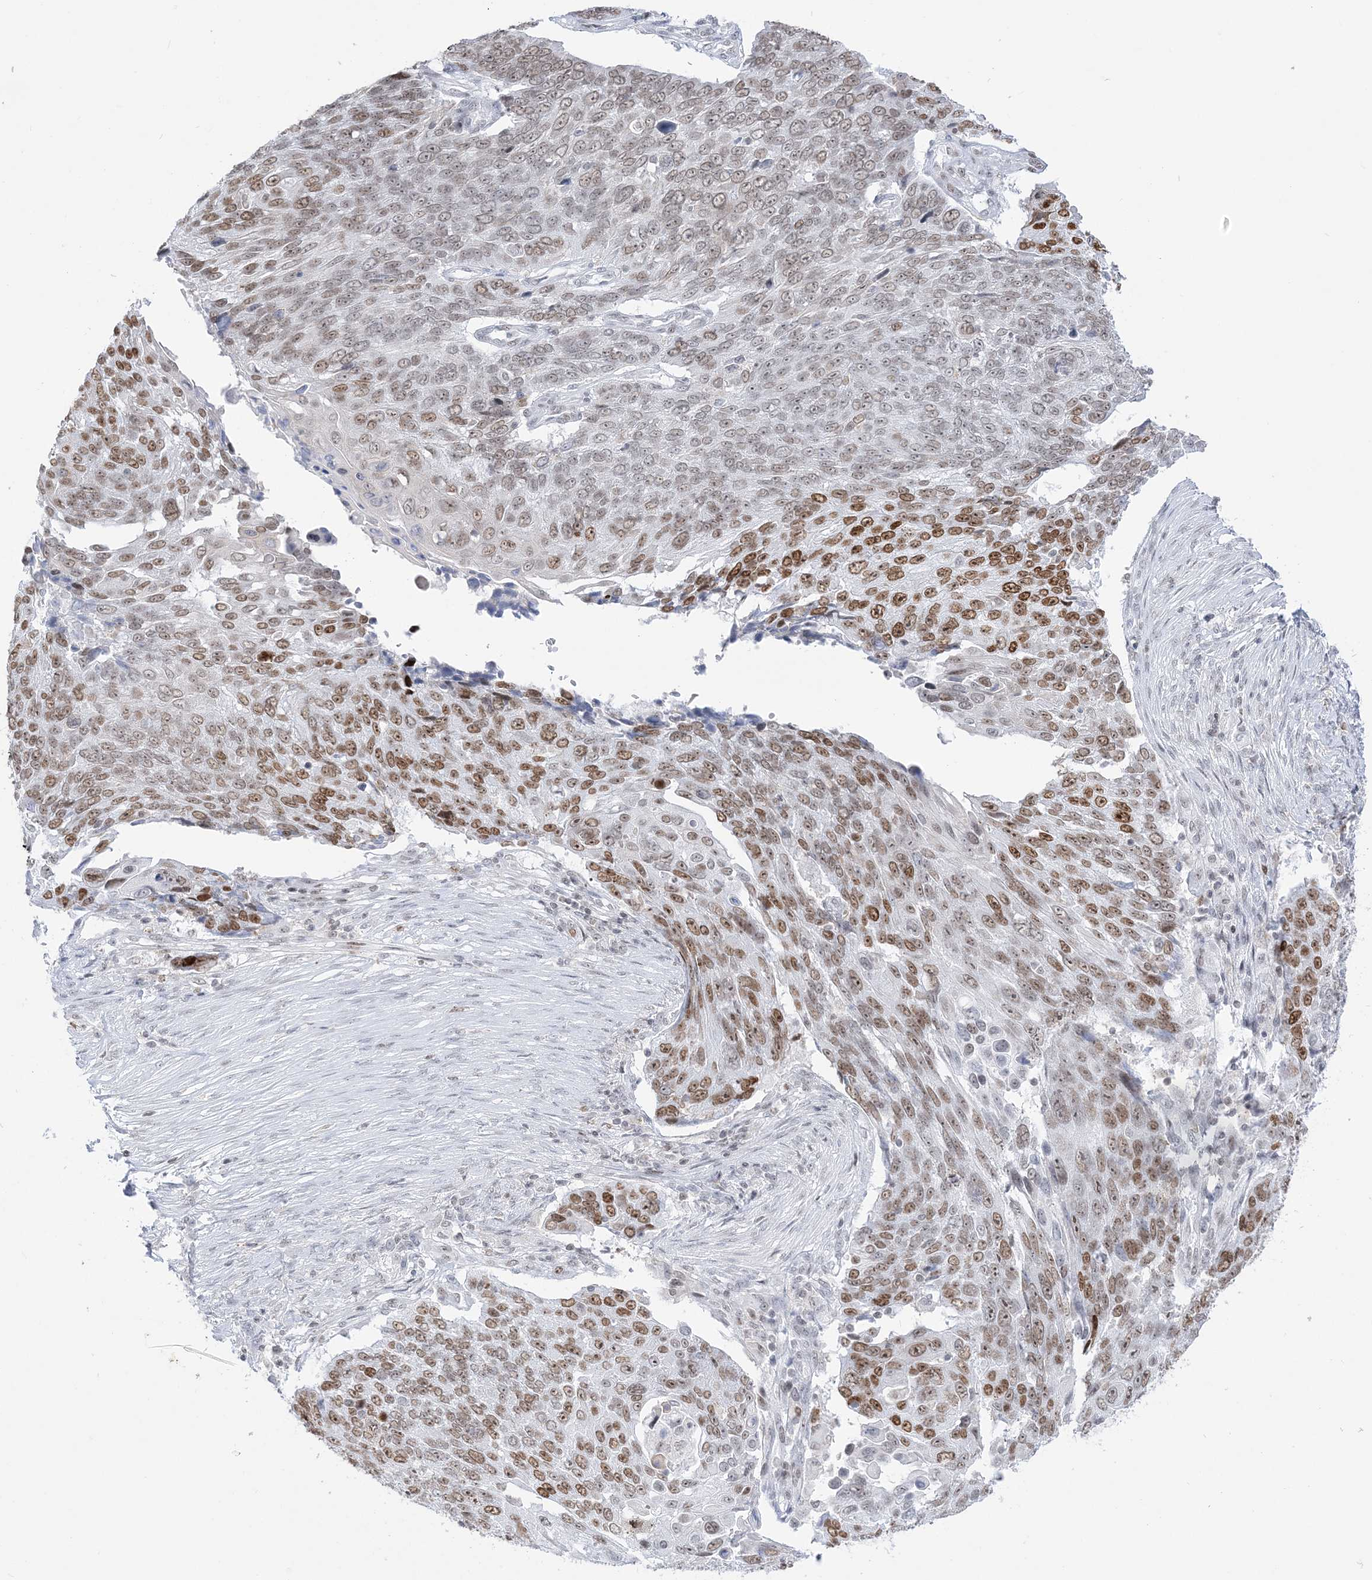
{"staining": {"intensity": "moderate", "quantity": ">75%", "location": "nuclear"}, "tissue": "lung cancer", "cell_type": "Tumor cells", "image_type": "cancer", "snomed": [{"axis": "morphology", "description": "Squamous cell carcinoma, NOS"}, {"axis": "topography", "description": "Lung"}], "caption": "The immunohistochemical stain labels moderate nuclear expression in tumor cells of squamous cell carcinoma (lung) tissue.", "gene": "DDX21", "patient": {"sex": "male", "age": 66}}